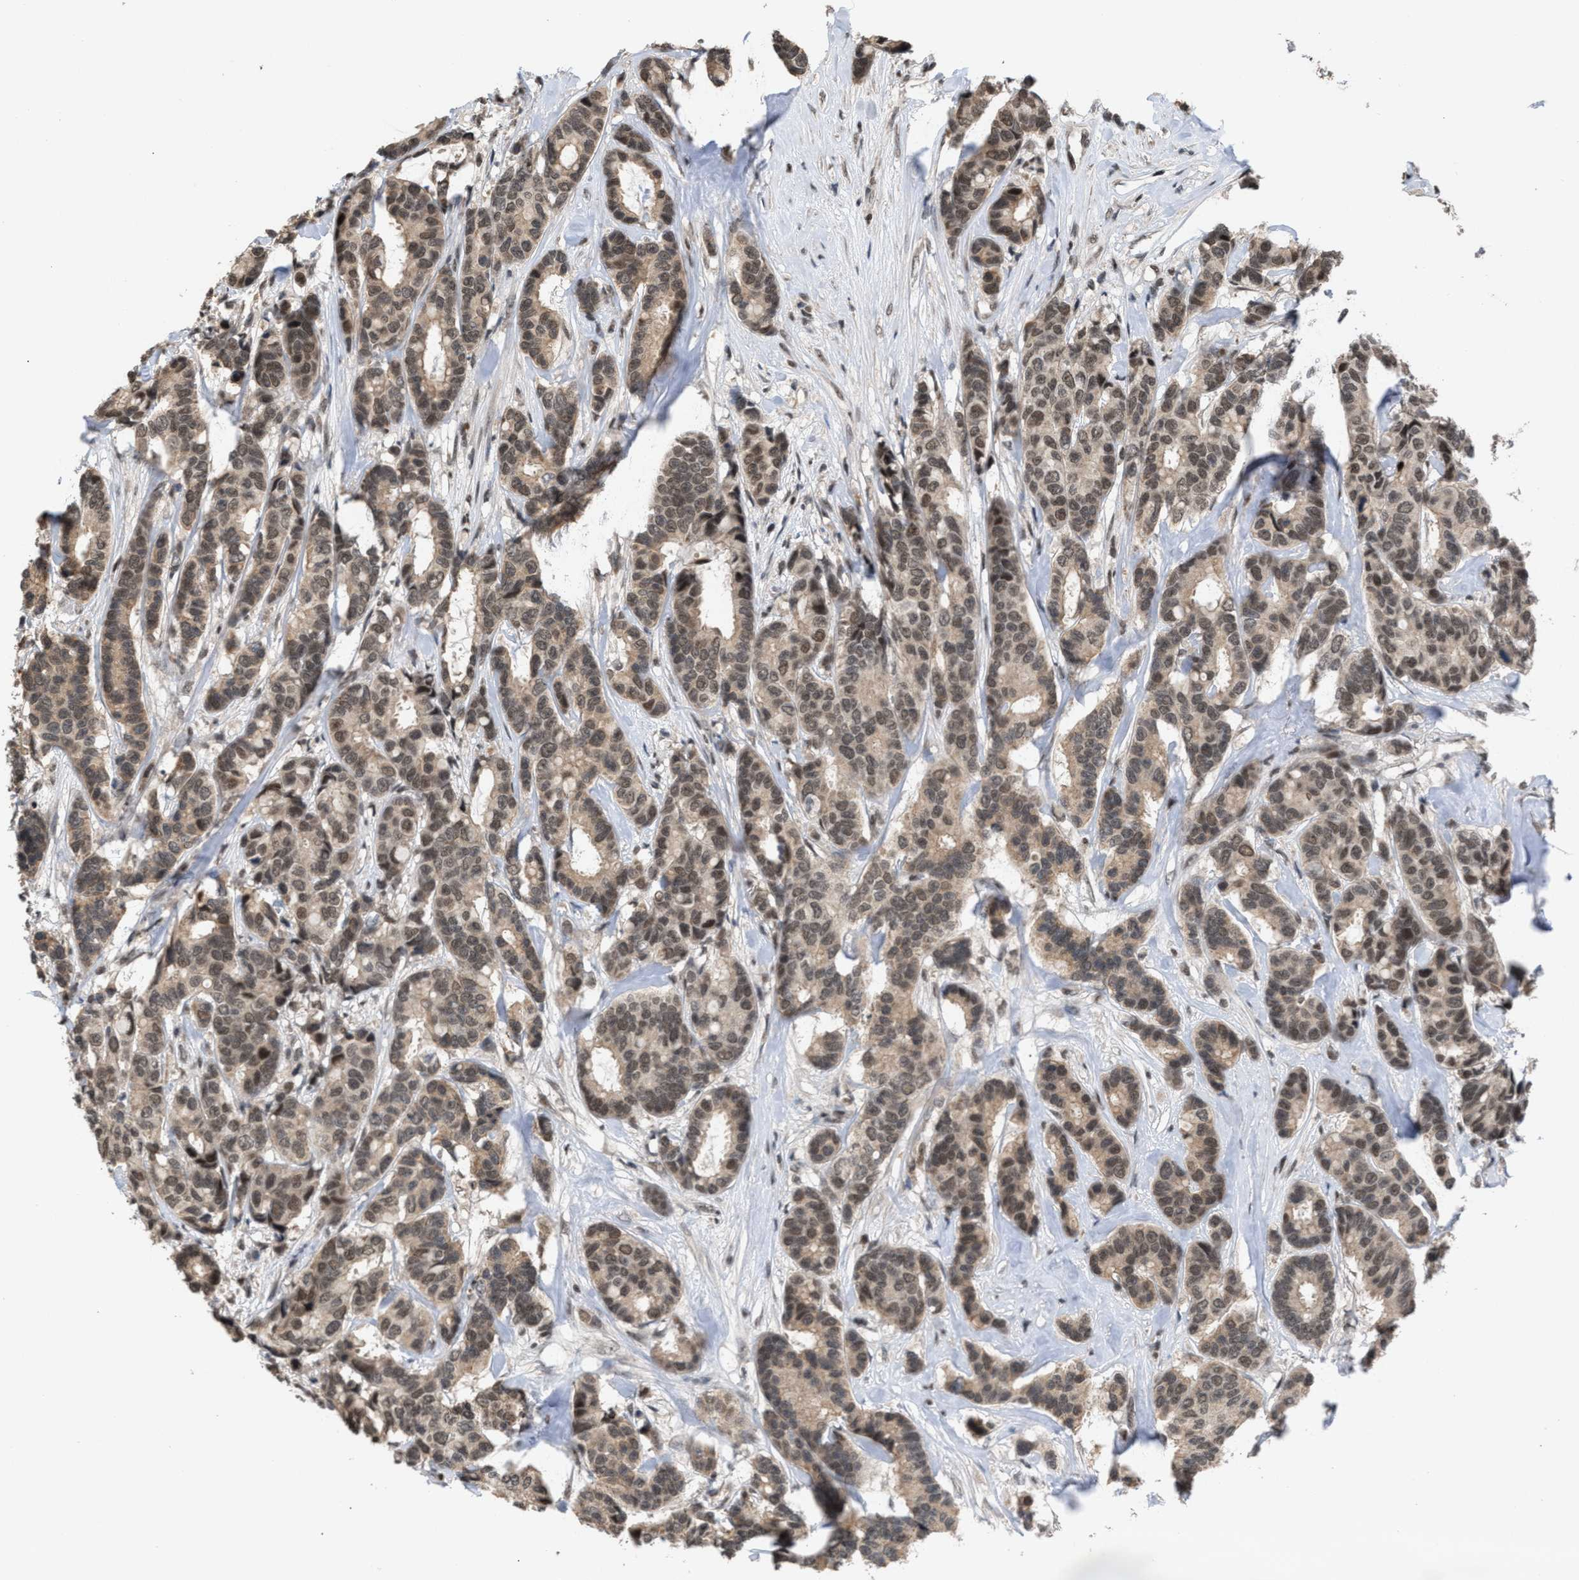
{"staining": {"intensity": "weak", "quantity": ">75%", "location": "cytoplasmic/membranous,nuclear"}, "tissue": "breast cancer", "cell_type": "Tumor cells", "image_type": "cancer", "snomed": [{"axis": "morphology", "description": "Duct carcinoma"}, {"axis": "topography", "description": "Breast"}], "caption": "Breast cancer (intraductal carcinoma) stained with a protein marker shows weak staining in tumor cells.", "gene": "C9orf78", "patient": {"sex": "female", "age": 87}}